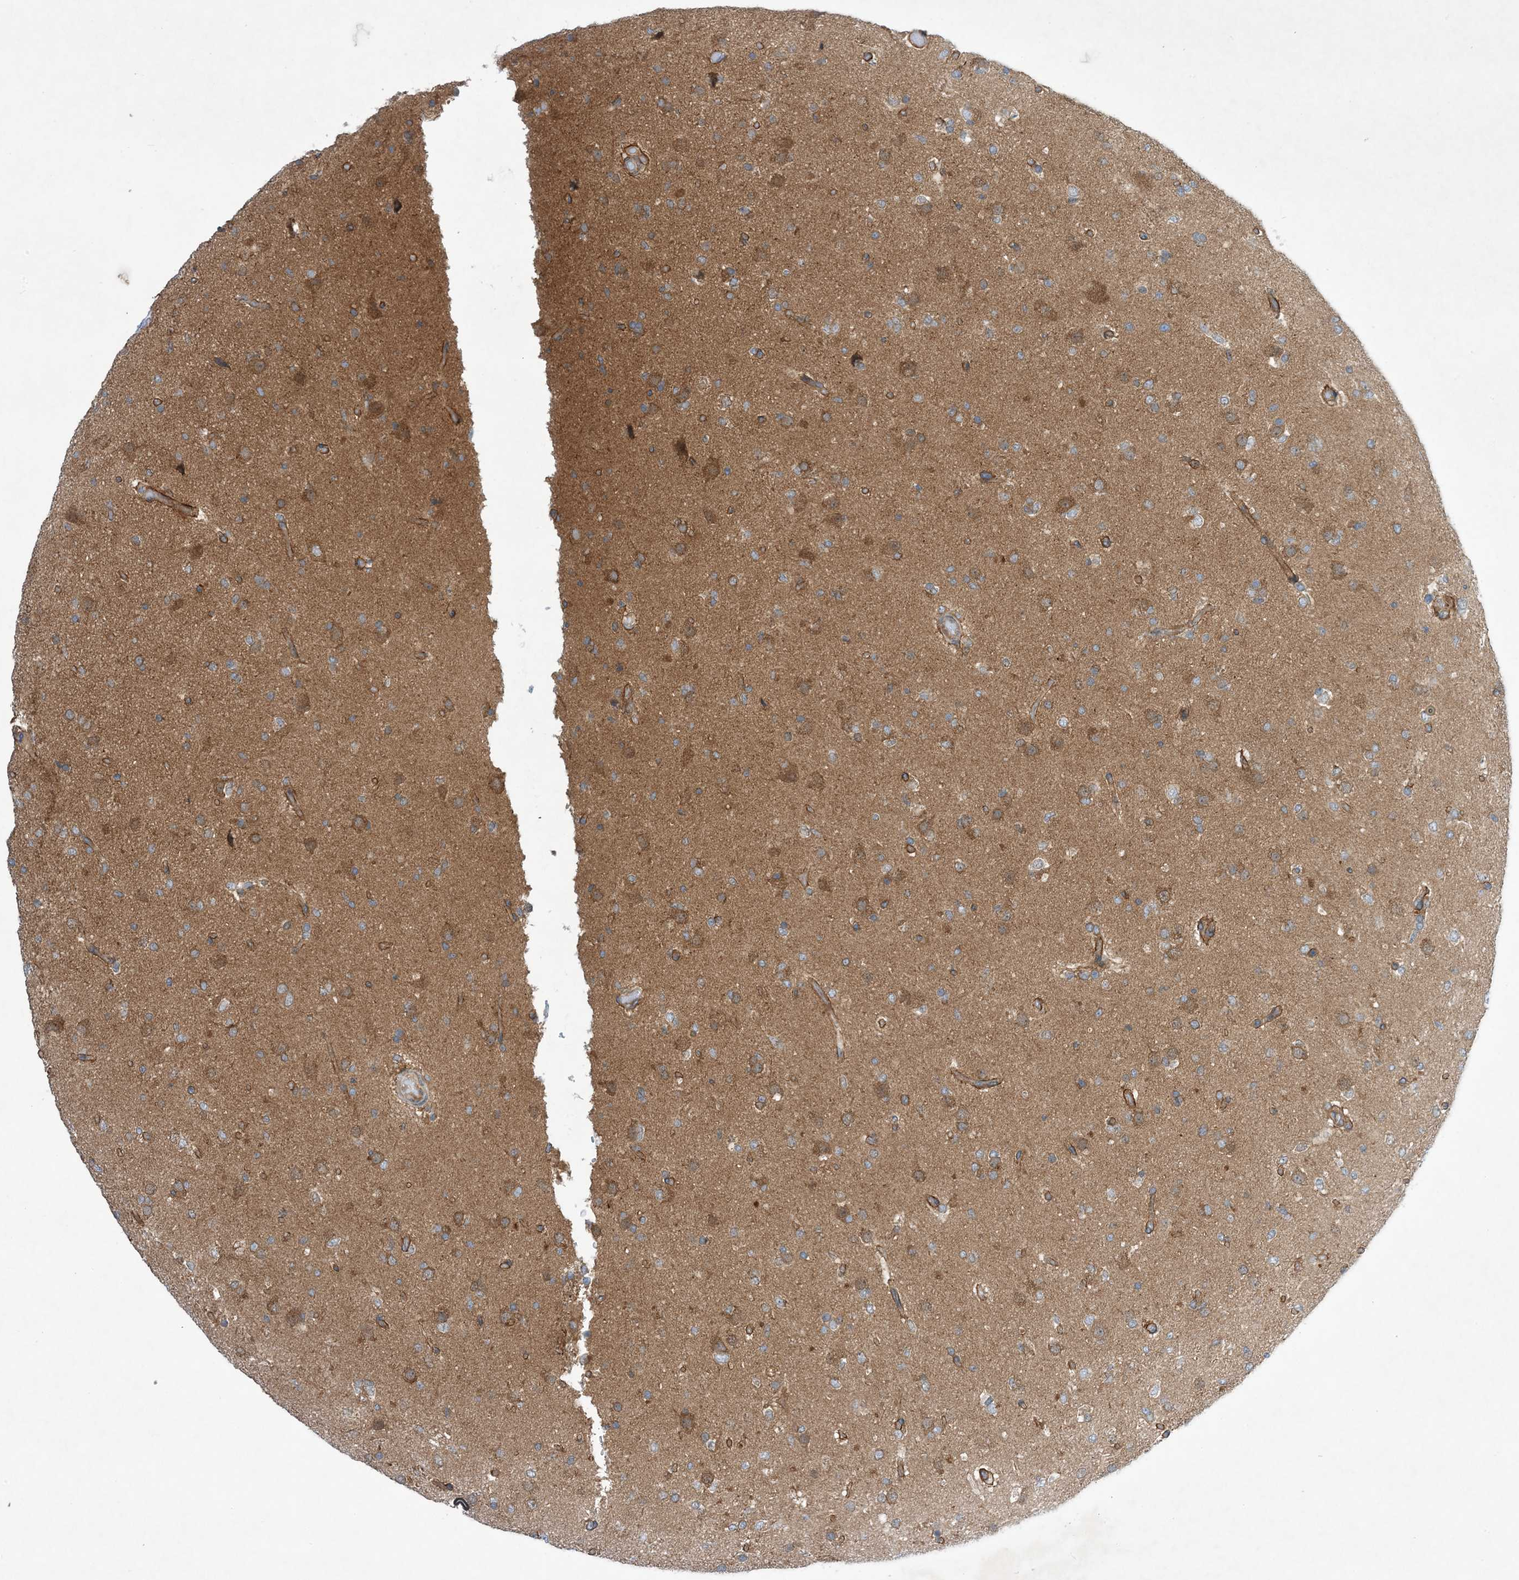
{"staining": {"intensity": "moderate", "quantity": "<25%", "location": "cytoplasmic/membranous"}, "tissue": "glioma", "cell_type": "Tumor cells", "image_type": "cancer", "snomed": [{"axis": "morphology", "description": "Glioma, malignant, Low grade"}, {"axis": "topography", "description": "Brain"}], "caption": "This is an image of immunohistochemistry staining of glioma, which shows moderate expression in the cytoplasmic/membranous of tumor cells.", "gene": "EHBP1", "patient": {"sex": "male", "age": 65}}